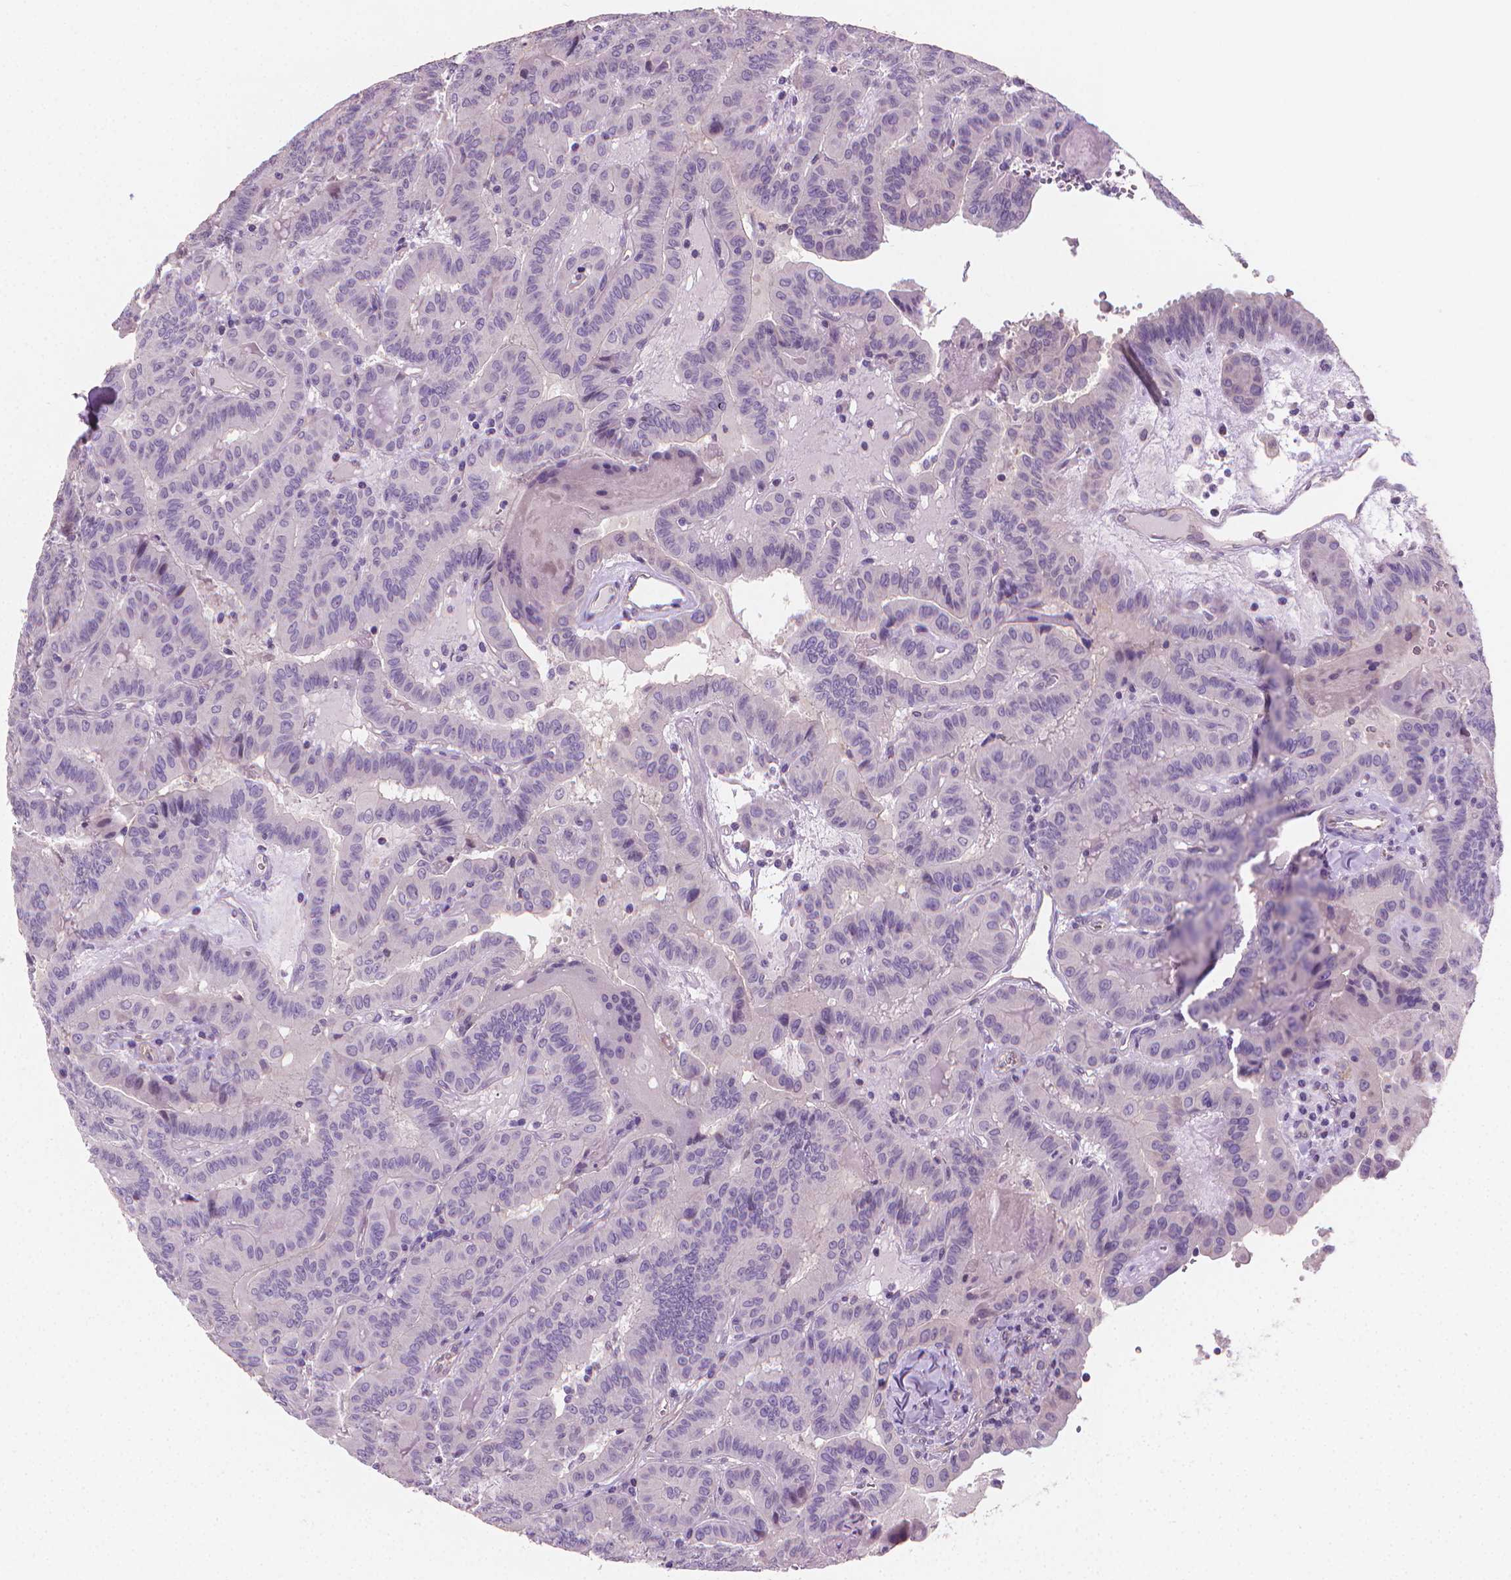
{"staining": {"intensity": "negative", "quantity": "none", "location": "none"}, "tissue": "thyroid cancer", "cell_type": "Tumor cells", "image_type": "cancer", "snomed": [{"axis": "morphology", "description": "Papillary adenocarcinoma, NOS"}, {"axis": "topography", "description": "Thyroid gland"}], "caption": "Immunohistochemistry image of neoplastic tissue: human thyroid papillary adenocarcinoma stained with DAB (3,3'-diaminobenzidine) displays no significant protein staining in tumor cells.", "gene": "CLXN", "patient": {"sex": "female", "age": 37}}